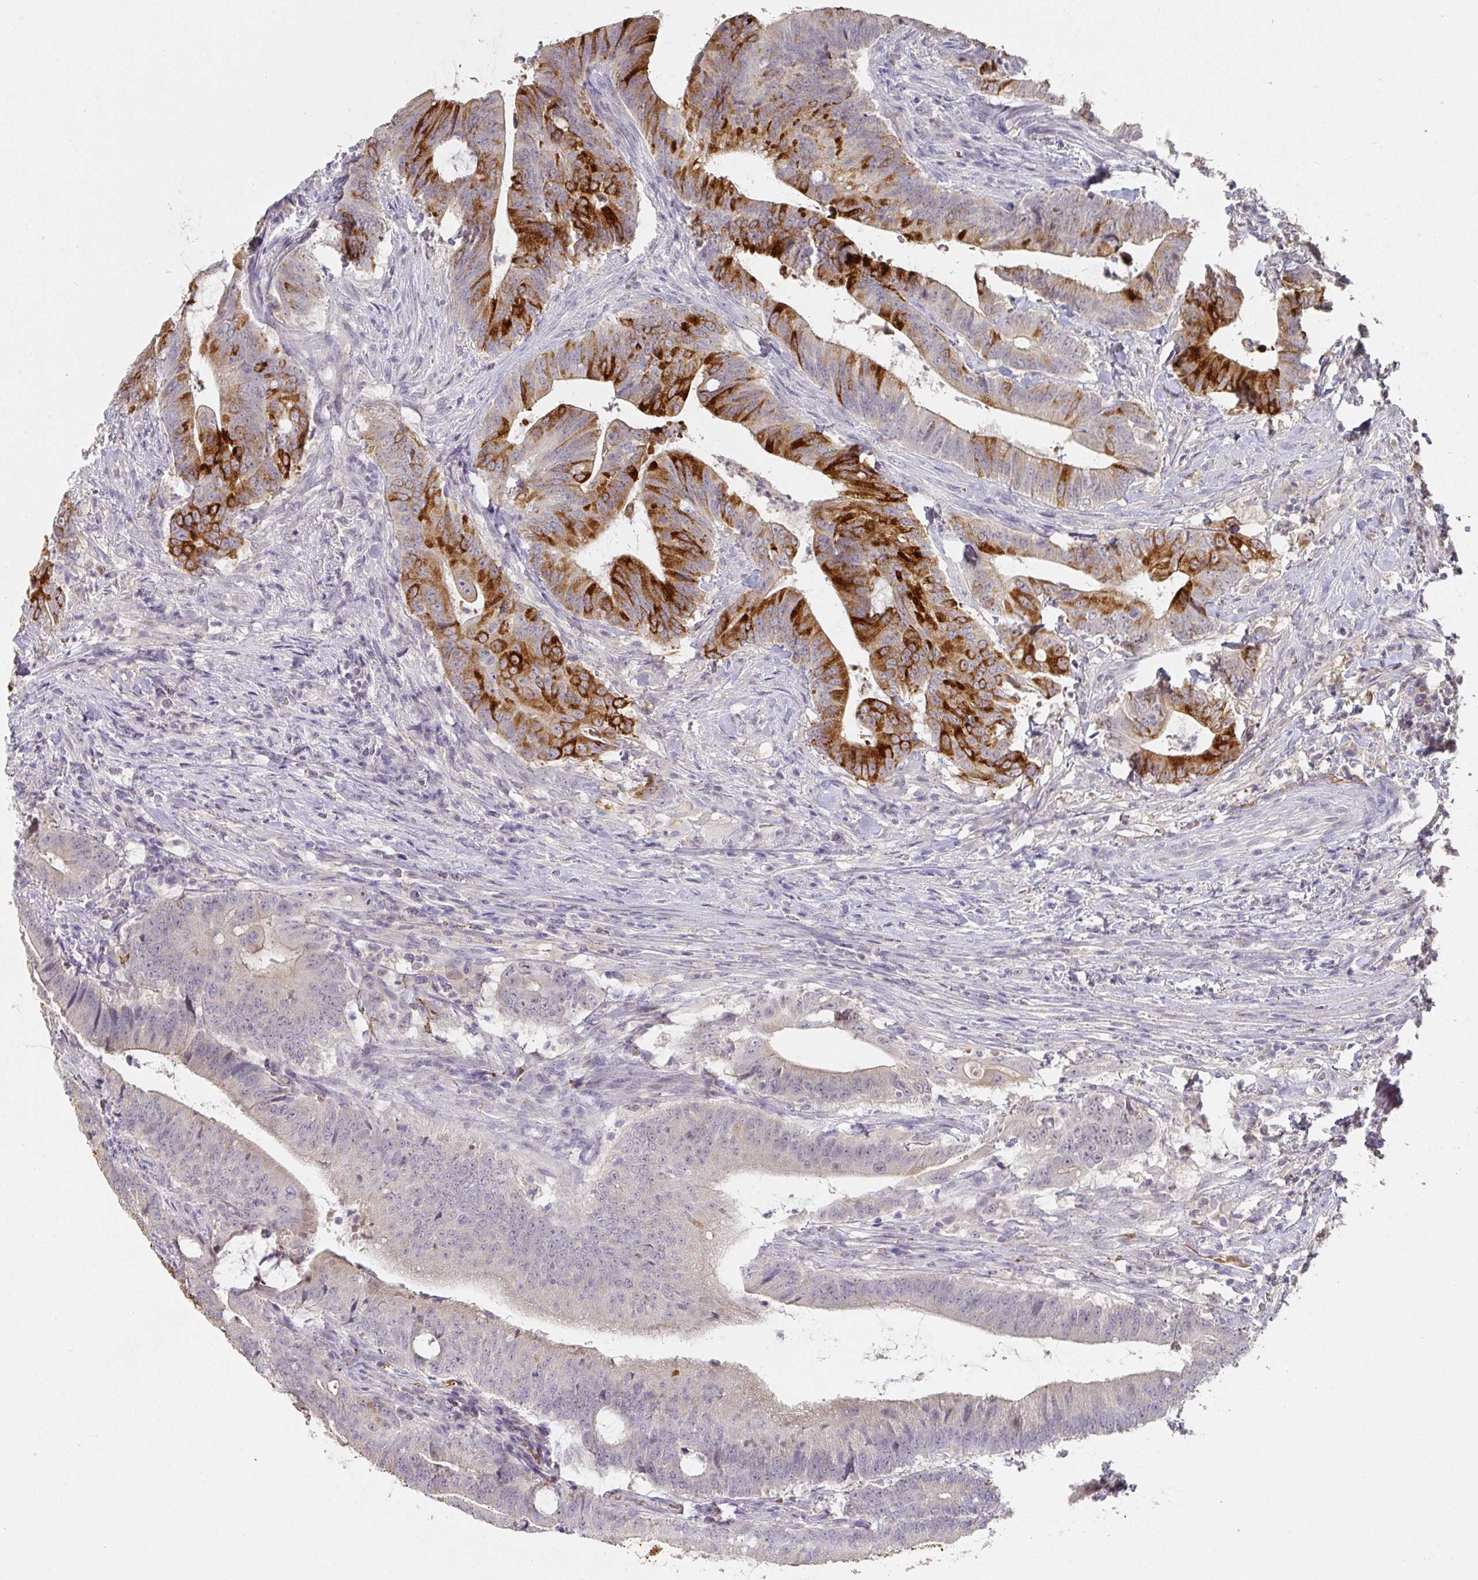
{"staining": {"intensity": "strong", "quantity": "25%-75%", "location": "cytoplasmic/membranous"}, "tissue": "colorectal cancer", "cell_type": "Tumor cells", "image_type": "cancer", "snomed": [{"axis": "morphology", "description": "Adenocarcinoma, NOS"}, {"axis": "topography", "description": "Colon"}], "caption": "Immunohistochemical staining of colorectal adenocarcinoma displays high levels of strong cytoplasmic/membranous protein expression in approximately 25%-75% of tumor cells. The staining was performed using DAB (3,3'-diaminobenzidine) to visualize the protein expression in brown, while the nuclei were stained in blue with hematoxylin (Magnification: 20x).", "gene": "FOXN4", "patient": {"sex": "female", "age": 43}}